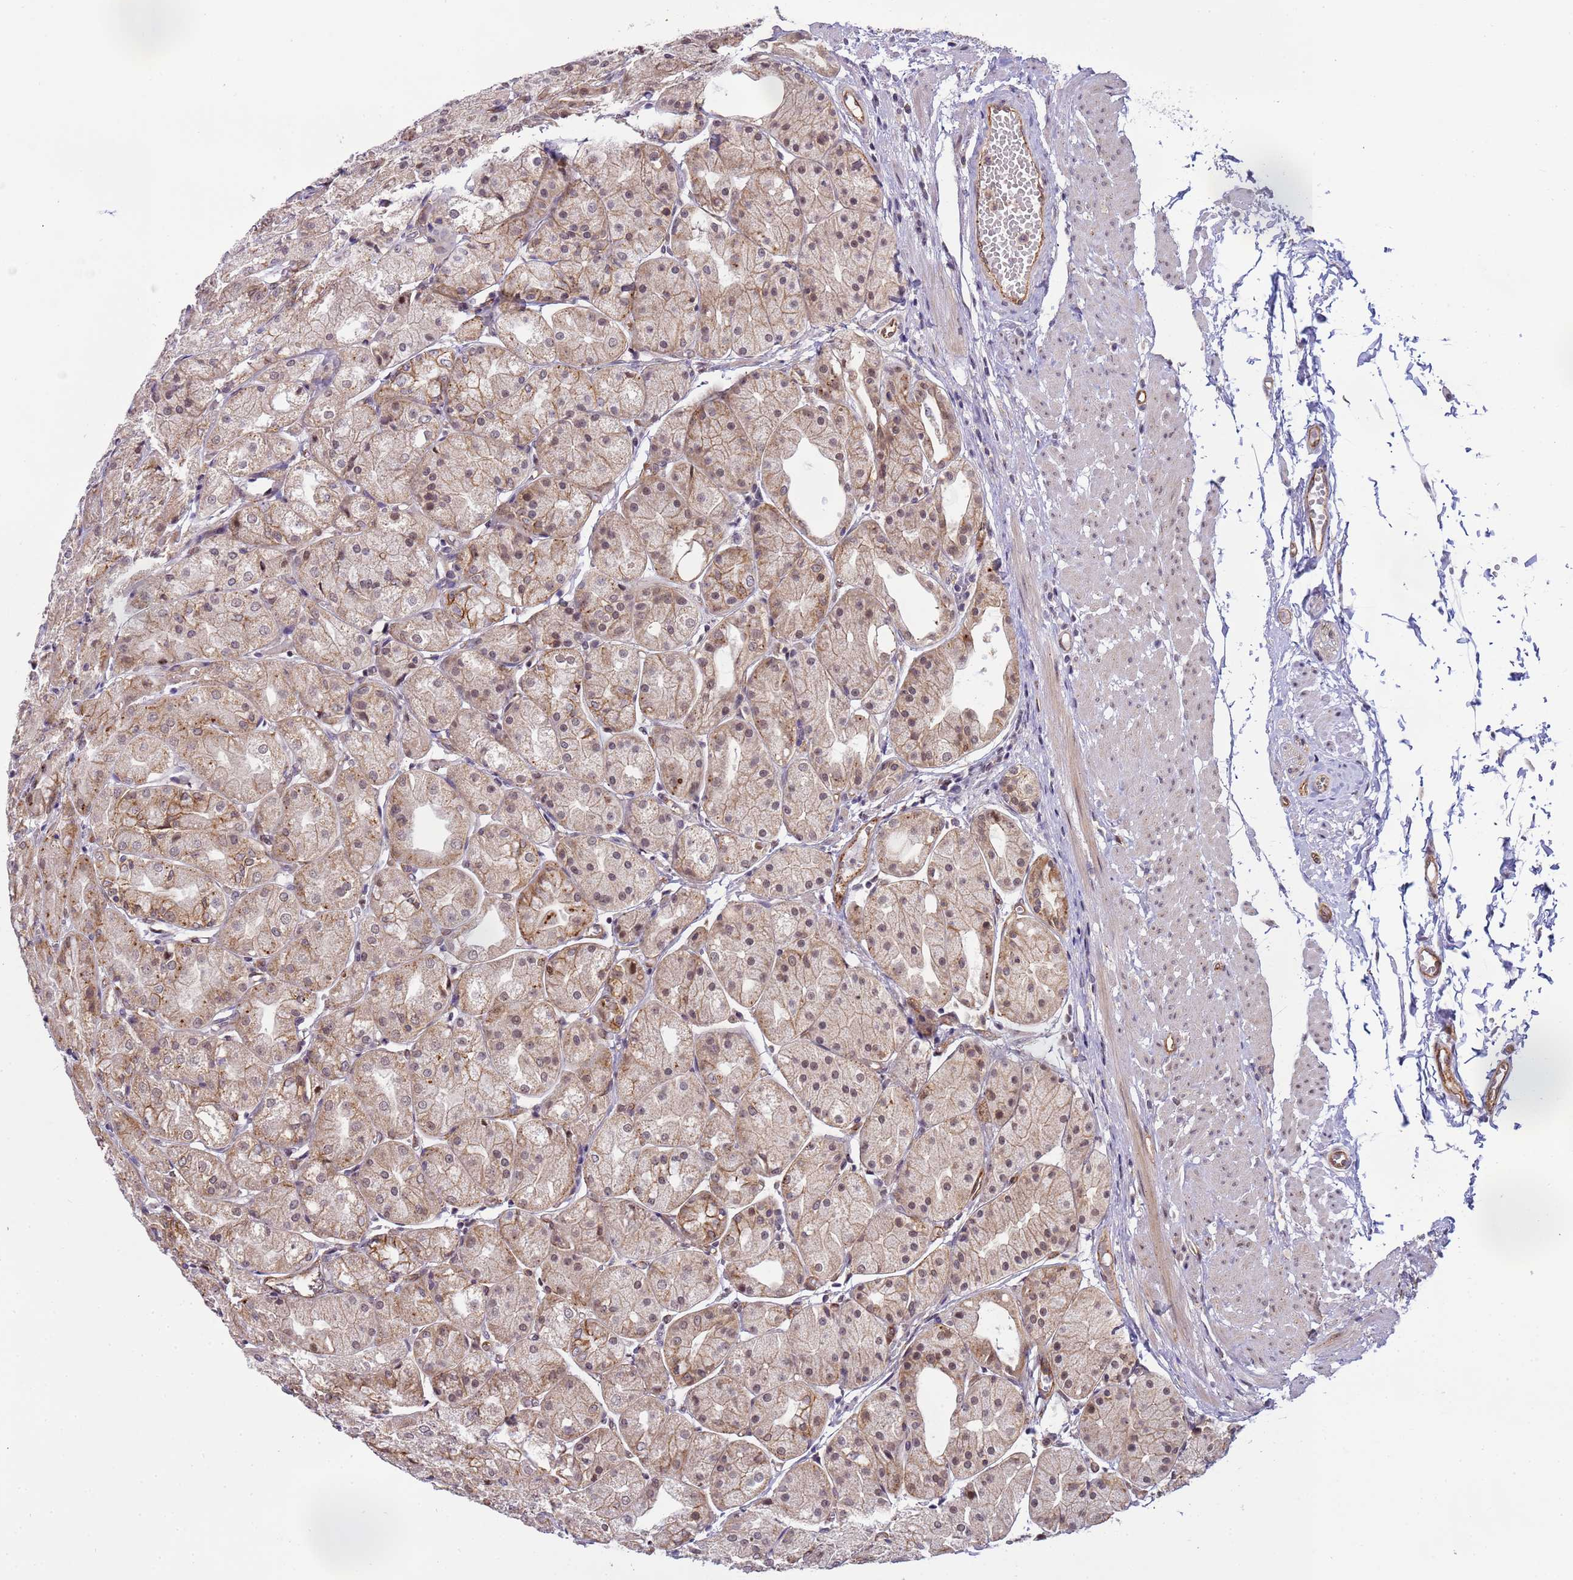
{"staining": {"intensity": "weak", "quantity": "25%-75%", "location": "cytoplasmic/membranous,nuclear"}, "tissue": "stomach", "cell_type": "Glandular cells", "image_type": "normal", "snomed": [{"axis": "morphology", "description": "Normal tissue, NOS"}, {"axis": "topography", "description": "Stomach, upper"}], "caption": "An immunohistochemistry photomicrograph of normal tissue is shown. Protein staining in brown shows weak cytoplasmic/membranous,nuclear positivity in stomach within glandular cells. (IHC, brightfield microscopy, high magnification).", "gene": "EMC2", "patient": {"sex": "male", "age": 72}}